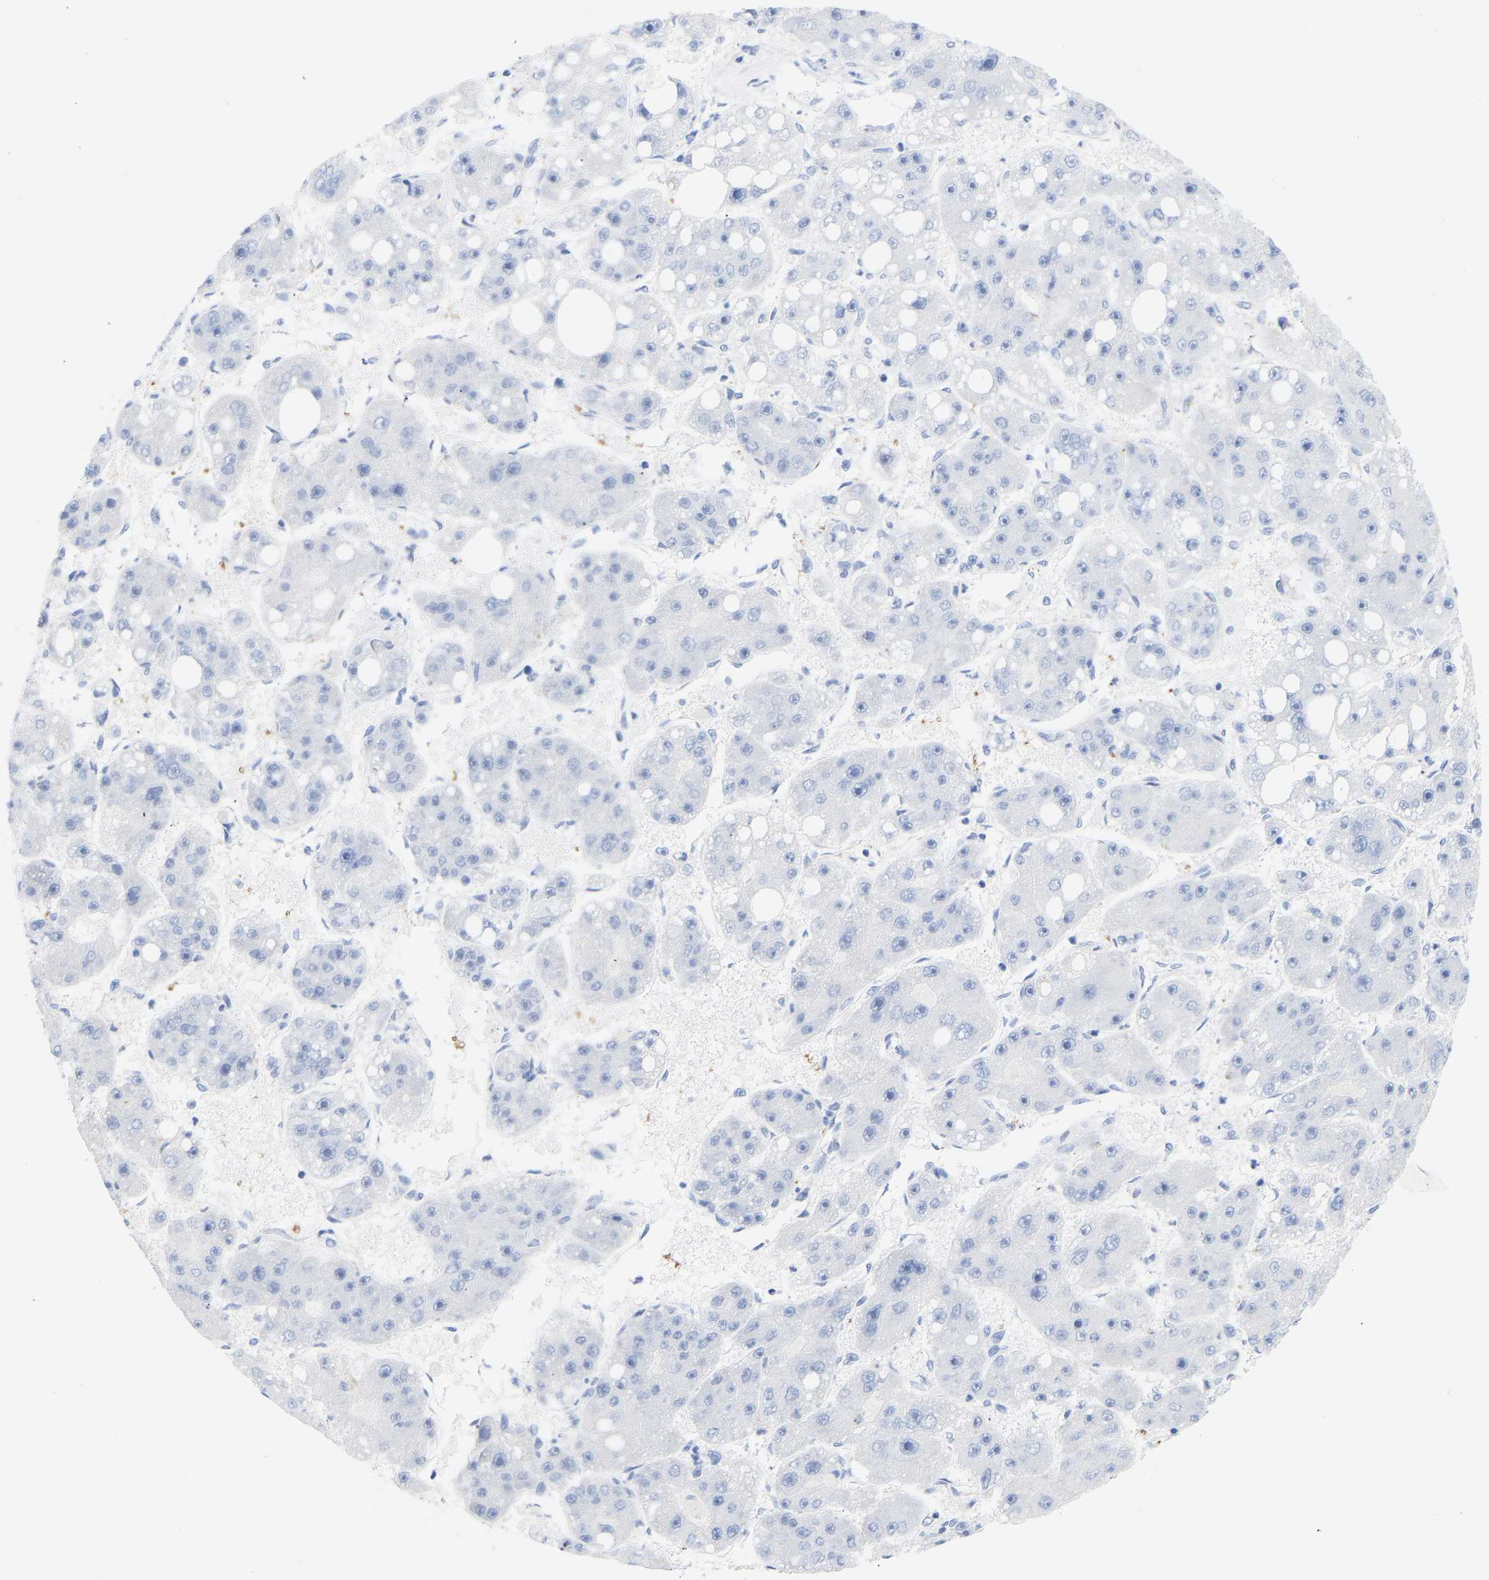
{"staining": {"intensity": "negative", "quantity": "none", "location": "none"}, "tissue": "liver cancer", "cell_type": "Tumor cells", "image_type": "cancer", "snomed": [{"axis": "morphology", "description": "Carcinoma, Hepatocellular, NOS"}, {"axis": "topography", "description": "Liver"}], "caption": "A high-resolution image shows immunohistochemistry (IHC) staining of liver cancer (hepatocellular carcinoma), which exhibits no significant staining in tumor cells. (Stains: DAB IHC with hematoxylin counter stain, Microscopy: brightfield microscopy at high magnification).", "gene": "AMPH", "patient": {"sex": "female", "age": 61}}